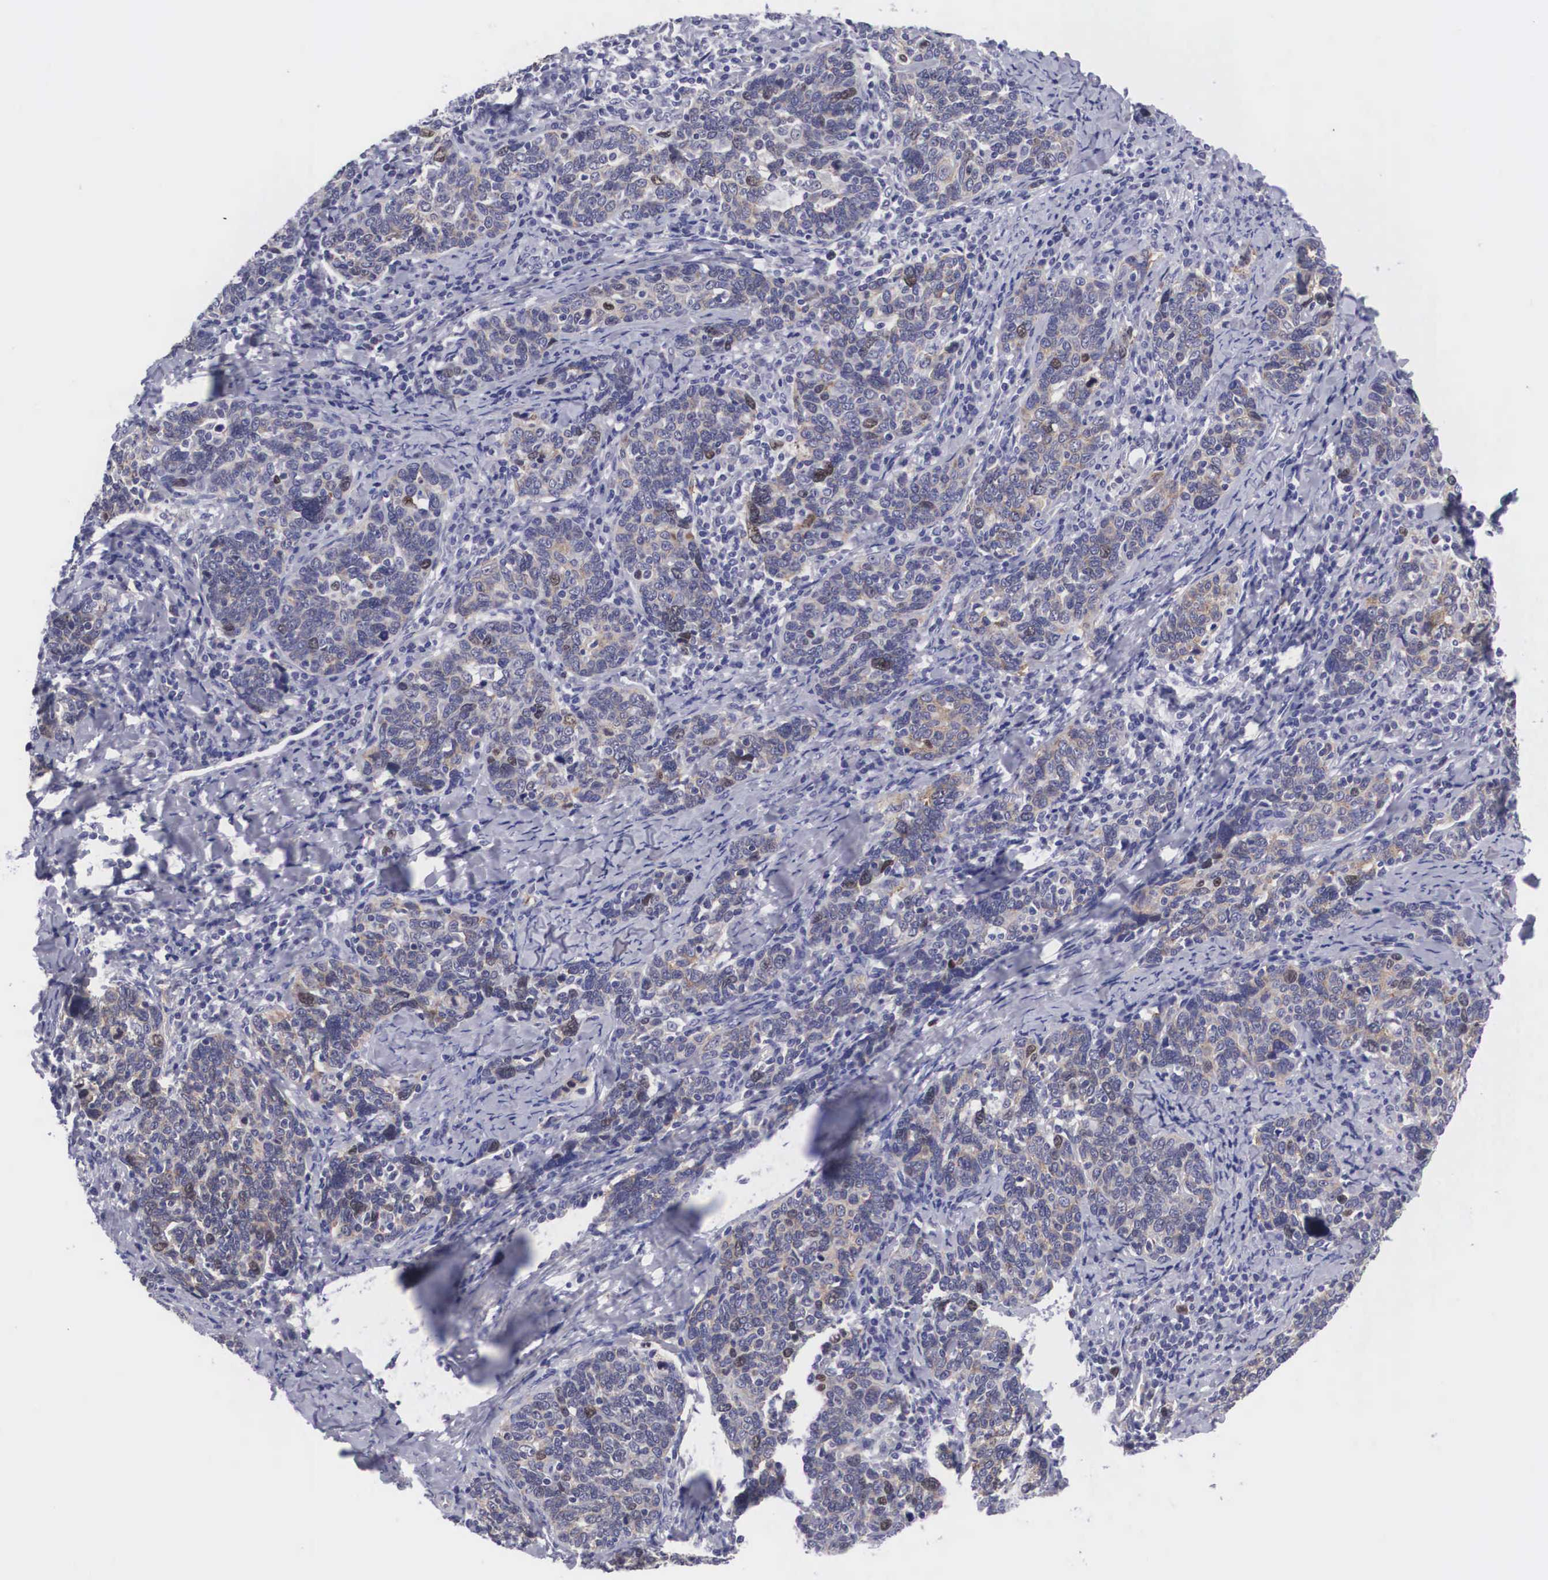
{"staining": {"intensity": "moderate", "quantity": "<25%", "location": "nuclear"}, "tissue": "cervical cancer", "cell_type": "Tumor cells", "image_type": "cancer", "snomed": [{"axis": "morphology", "description": "Squamous cell carcinoma, NOS"}, {"axis": "topography", "description": "Cervix"}], "caption": "The histopathology image demonstrates immunohistochemical staining of cervical squamous cell carcinoma. There is moderate nuclear positivity is identified in approximately <25% of tumor cells.", "gene": "MAST4", "patient": {"sex": "female", "age": 41}}